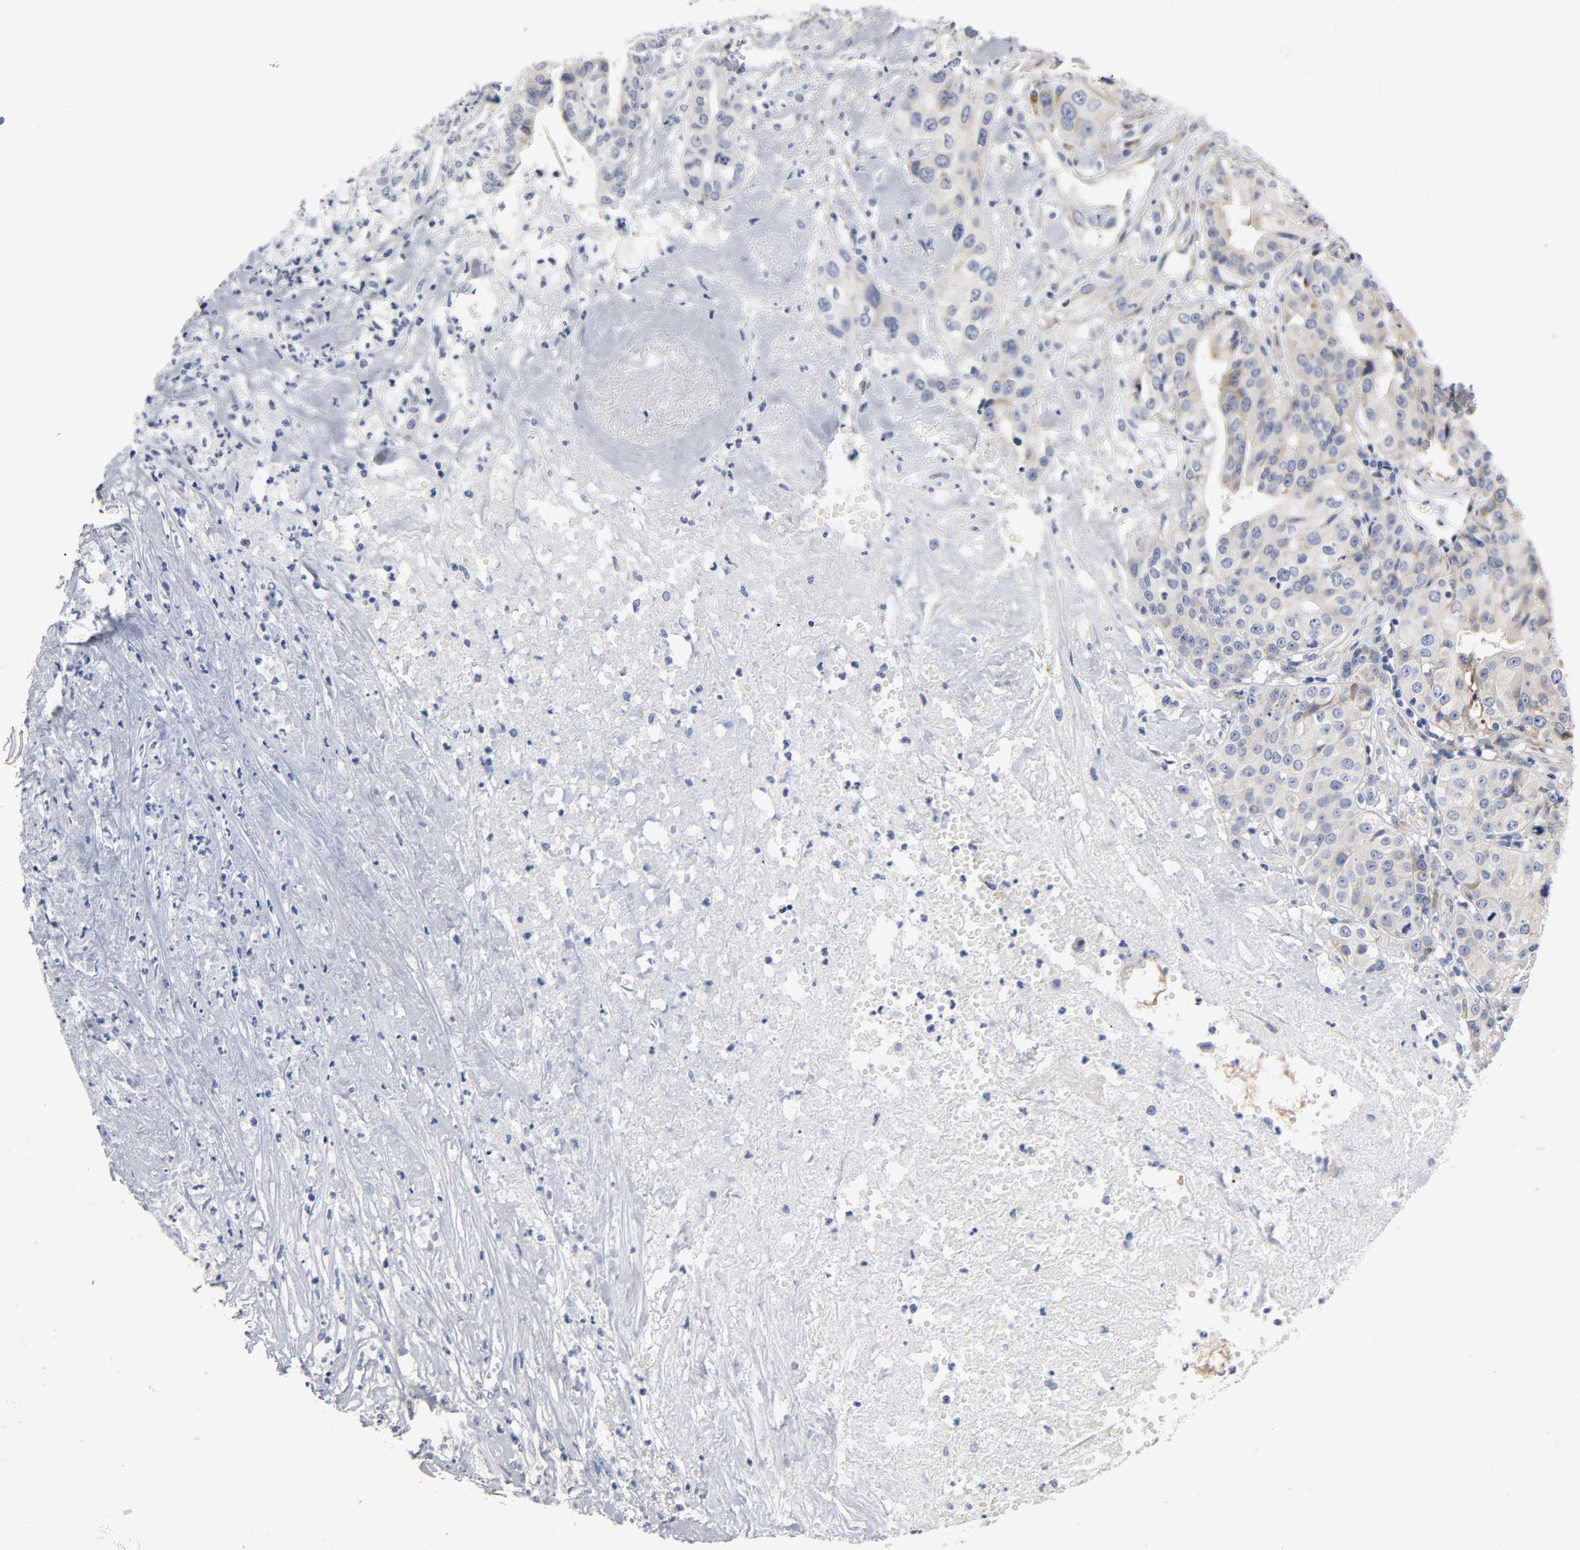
{"staining": {"intensity": "weak", "quantity": "25%-75%", "location": "cytoplasmic/membranous"}, "tissue": "liver cancer", "cell_type": "Tumor cells", "image_type": "cancer", "snomed": [{"axis": "morphology", "description": "Cholangiocarcinoma"}, {"axis": "topography", "description": "Liver"}], "caption": "The micrograph displays staining of liver cancer (cholangiocarcinoma), revealing weak cytoplasmic/membranous protein staining (brown color) within tumor cells. (DAB (3,3'-diaminobenzidine) = brown stain, brightfield microscopy at high magnification).", "gene": "REL", "patient": {"sex": "female", "age": 61}}